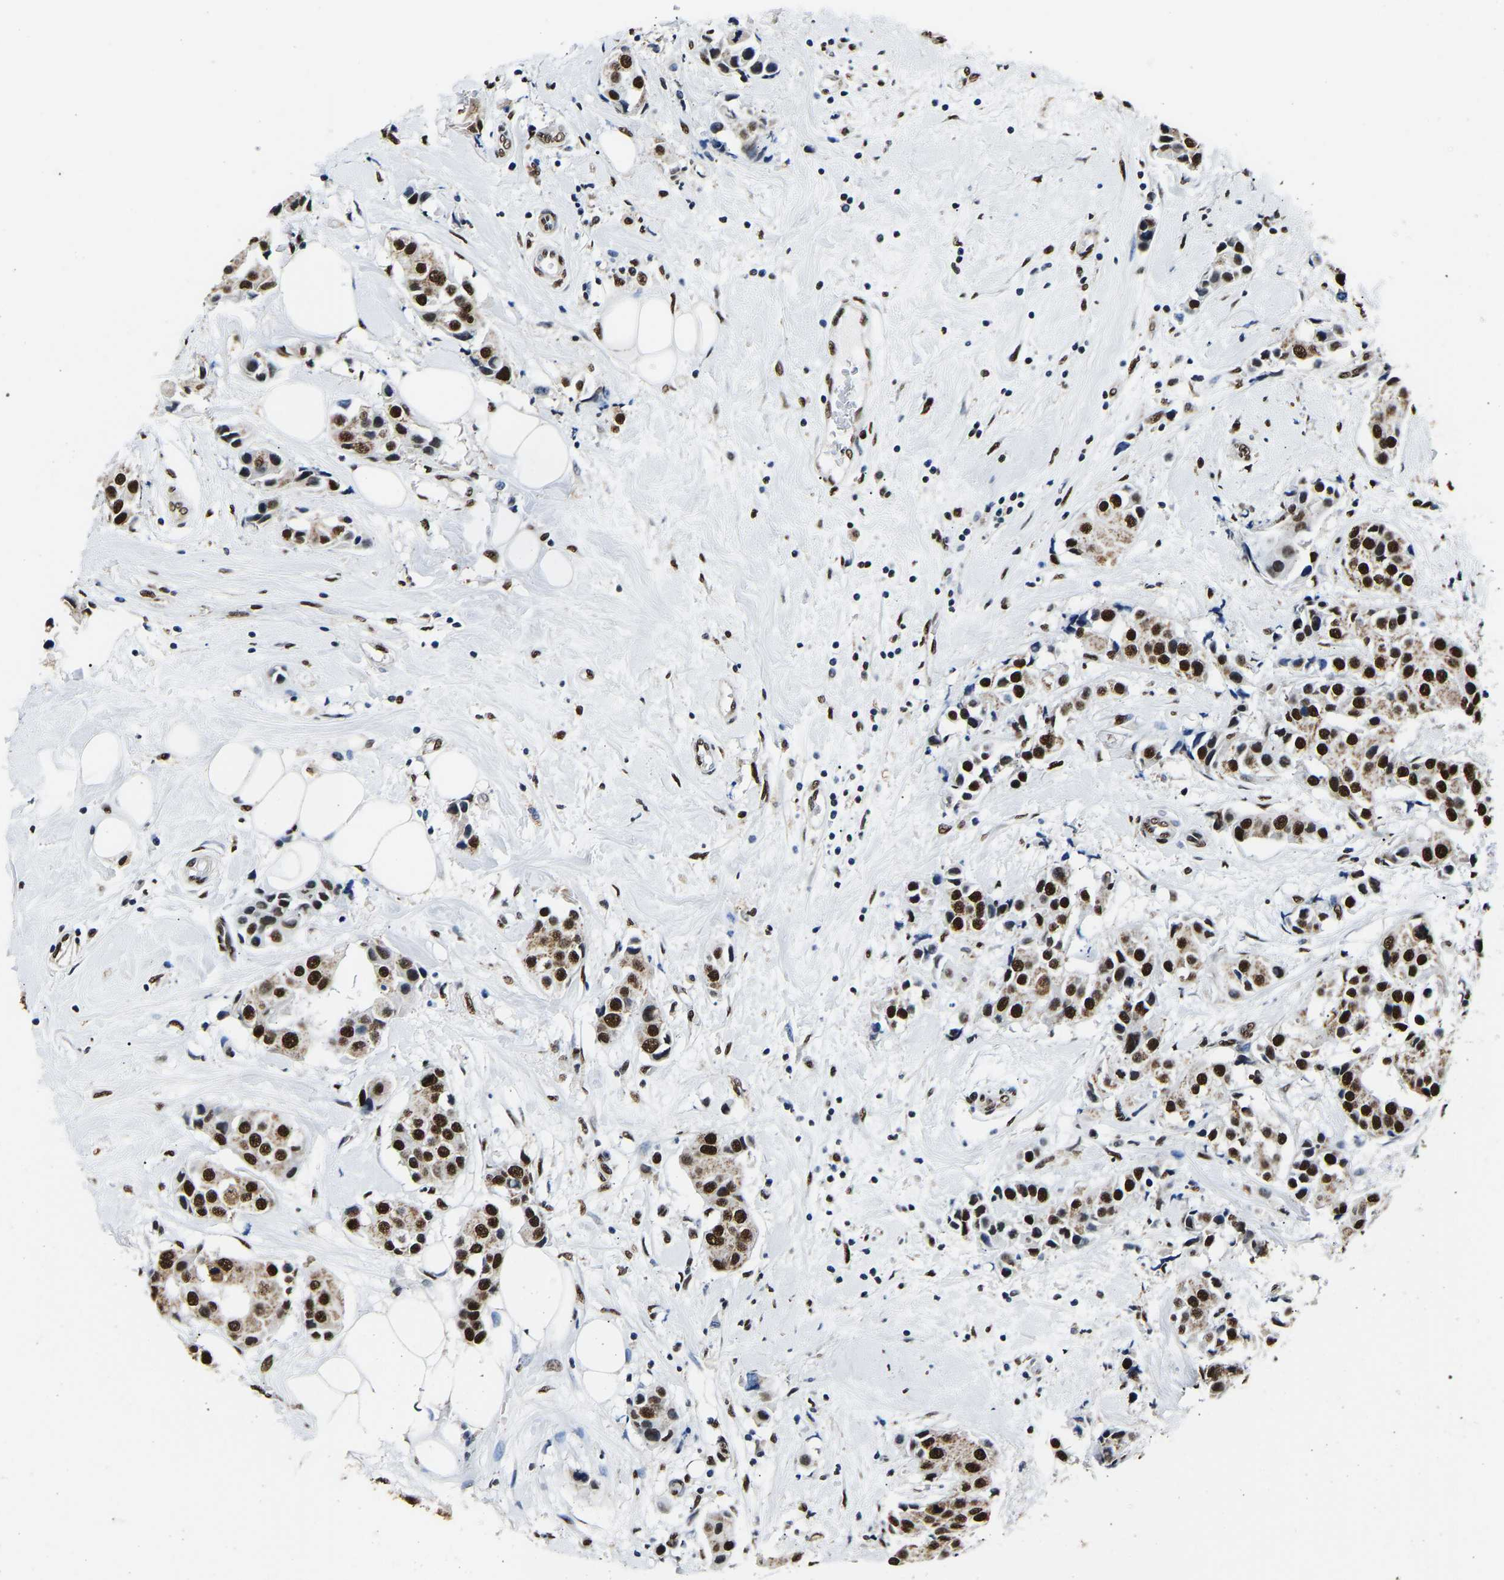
{"staining": {"intensity": "strong", "quantity": ">75%", "location": "nuclear"}, "tissue": "breast cancer", "cell_type": "Tumor cells", "image_type": "cancer", "snomed": [{"axis": "morphology", "description": "Normal tissue, NOS"}, {"axis": "morphology", "description": "Duct carcinoma"}, {"axis": "topography", "description": "Breast"}], "caption": "This photomicrograph reveals immunohistochemistry (IHC) staining of human breast infiltrating ductal carcinoma, with high strong nuclear positivity in approximately >75% of tumor cells.", "gene": "SAFB", "patient": {"sex": "female", "age": 39}}